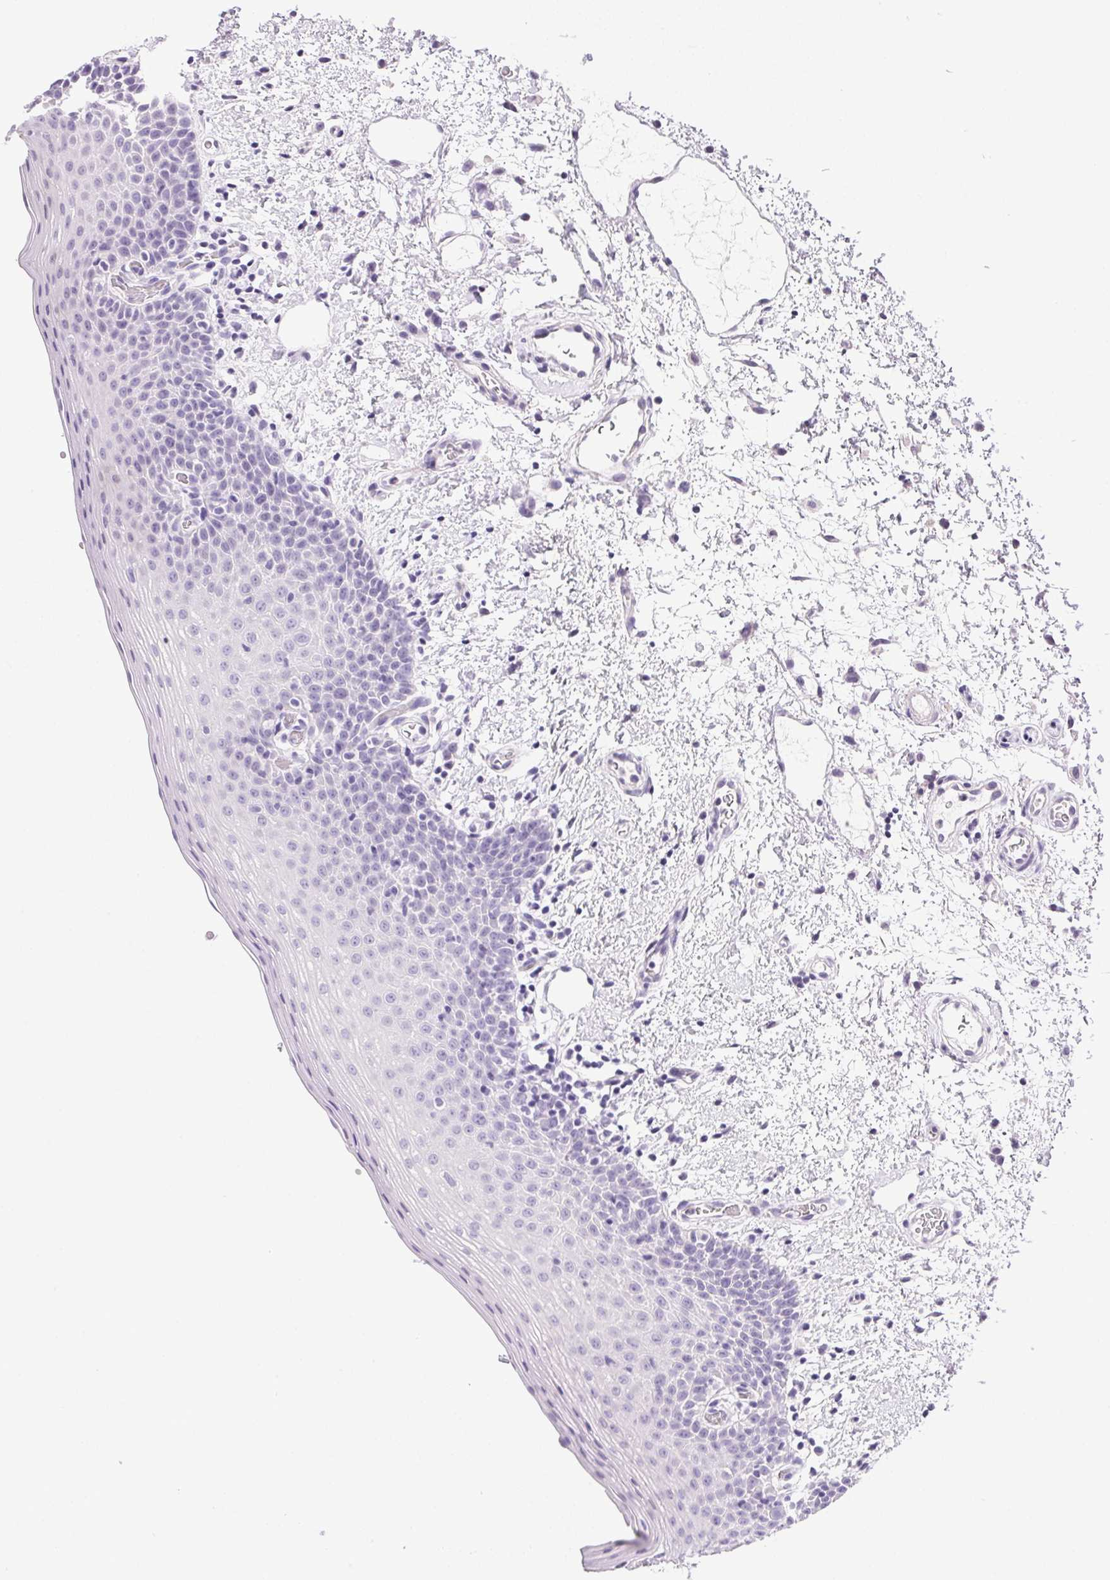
{"staining": {"intensity": "negative", "quantity": "none", "location": "none"}, "tissue": "oral mucosa", "cell_type": "Squamous epithelial cells", "image_type": "normal", "snomed": [{"axis": "morphology", "description": "Normal tissue, NOS"}, {"axis": "topography", "description": "Oral tissue"}, {"axis": "topography", "description": "Head-Neck"}], "caption": "There is no significant expression in squamous epithelial cells of oral mucosa. (DAB (3,3'-diaminobenzidine) immunohistochemistry, high magnification).", "gene": "ATP6V0A4", "patient": {"sex": "female", "age": 55}}